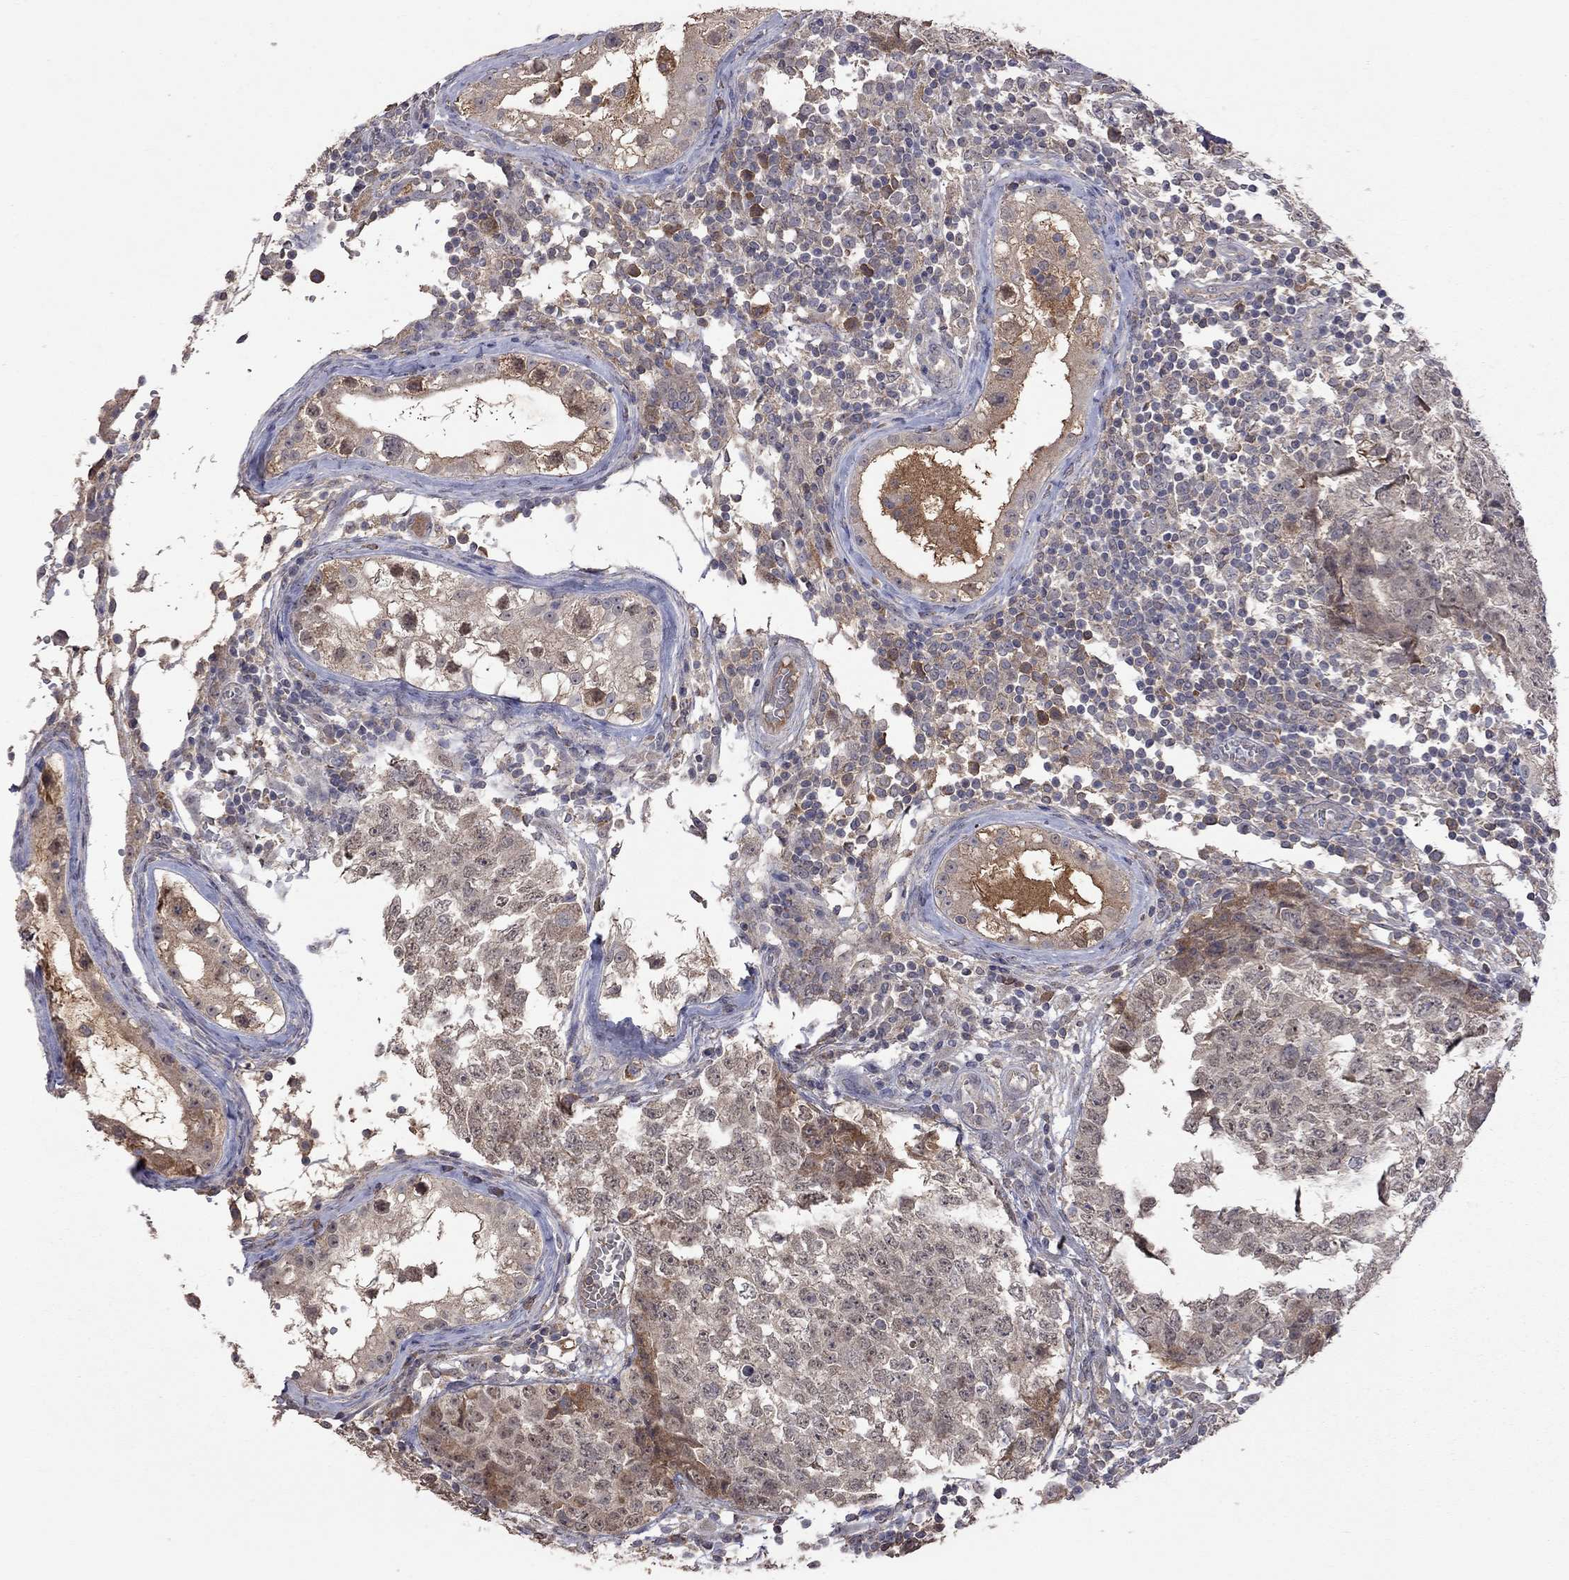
{"staining": {"intensity": "weak", "quantity": ">75%", "location": "cytoplasmic/membranous"}, "tissue": "testis cancer", "cell_type": "Tumor cells", "image_type": "cancer", "snomed": [{"axis": "morphology", "description": "Carcinoma, Embryonal, NOS"}, {"axis": "topography", "description": "Testis"}], "caption": "Testis embryonal carcinoma tissue displays weak cytoplasmic/membranous staining in about >75% of tumor cells", "gene": "HTR6", "patient": {"sex": "male", "age": 23}}